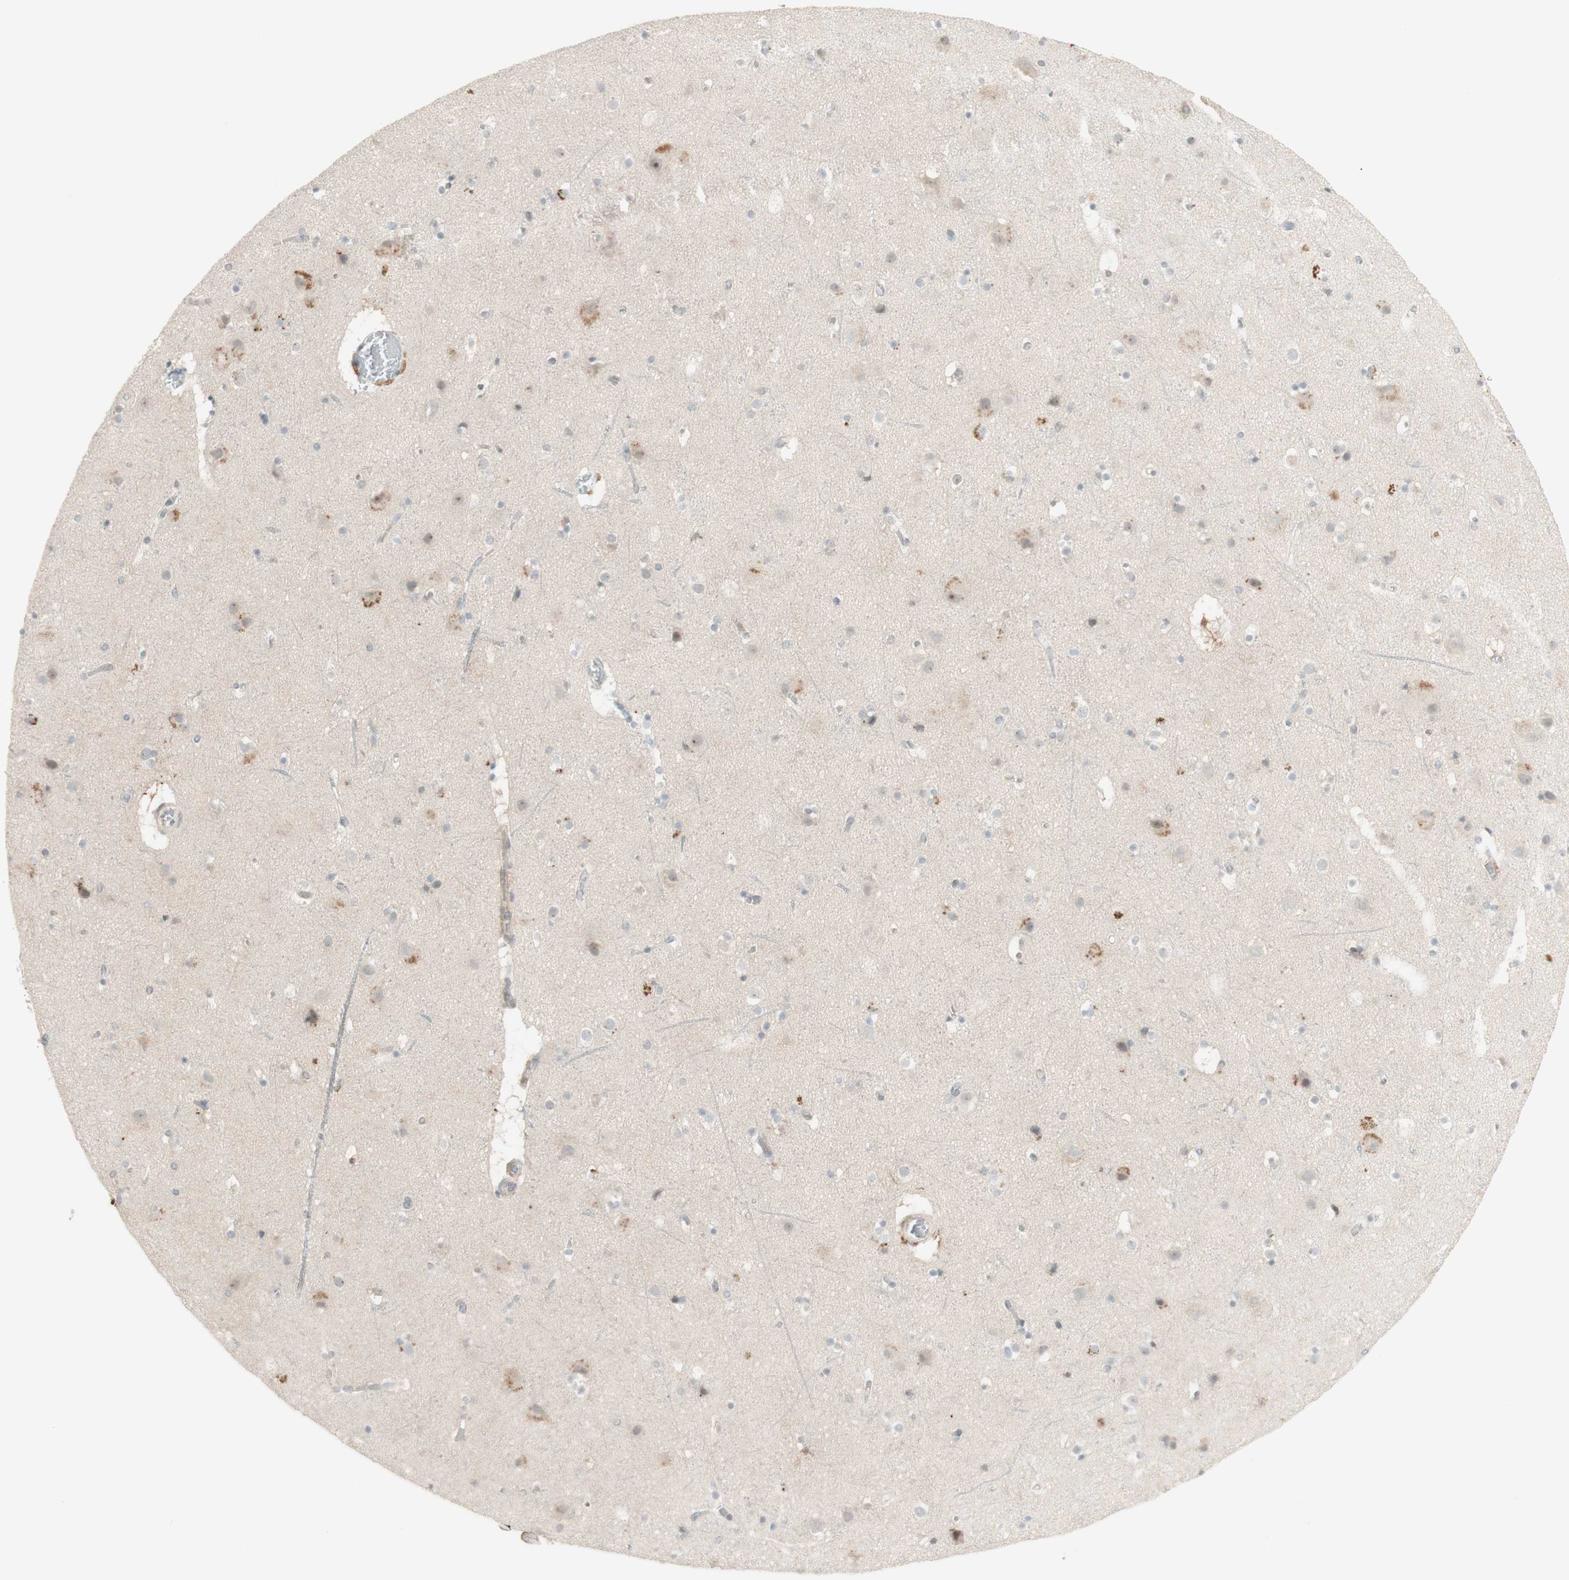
{"staining": {"intensity": "weak", "quantity": ">75%", "location": "cytoplasmic/membranous"}, "tissue": "cerebral cortex", "cell_type": "Endothelial cells", "image_type": "normal", "snomed": [{"axis": "morphology", "description": "Normal tissue, NOS"}, {"axis": "topography", "description": "Cerebral cortex"}], "caption": "Immunohistochemical staining of normal cerebral cortex exhibits >75% levels of weak cytoplasmic/membranous protein expression in approximately >75% of endothelial cells.", "gene": "PLCD4", "patient": {"sex": "male", "age": 45}}